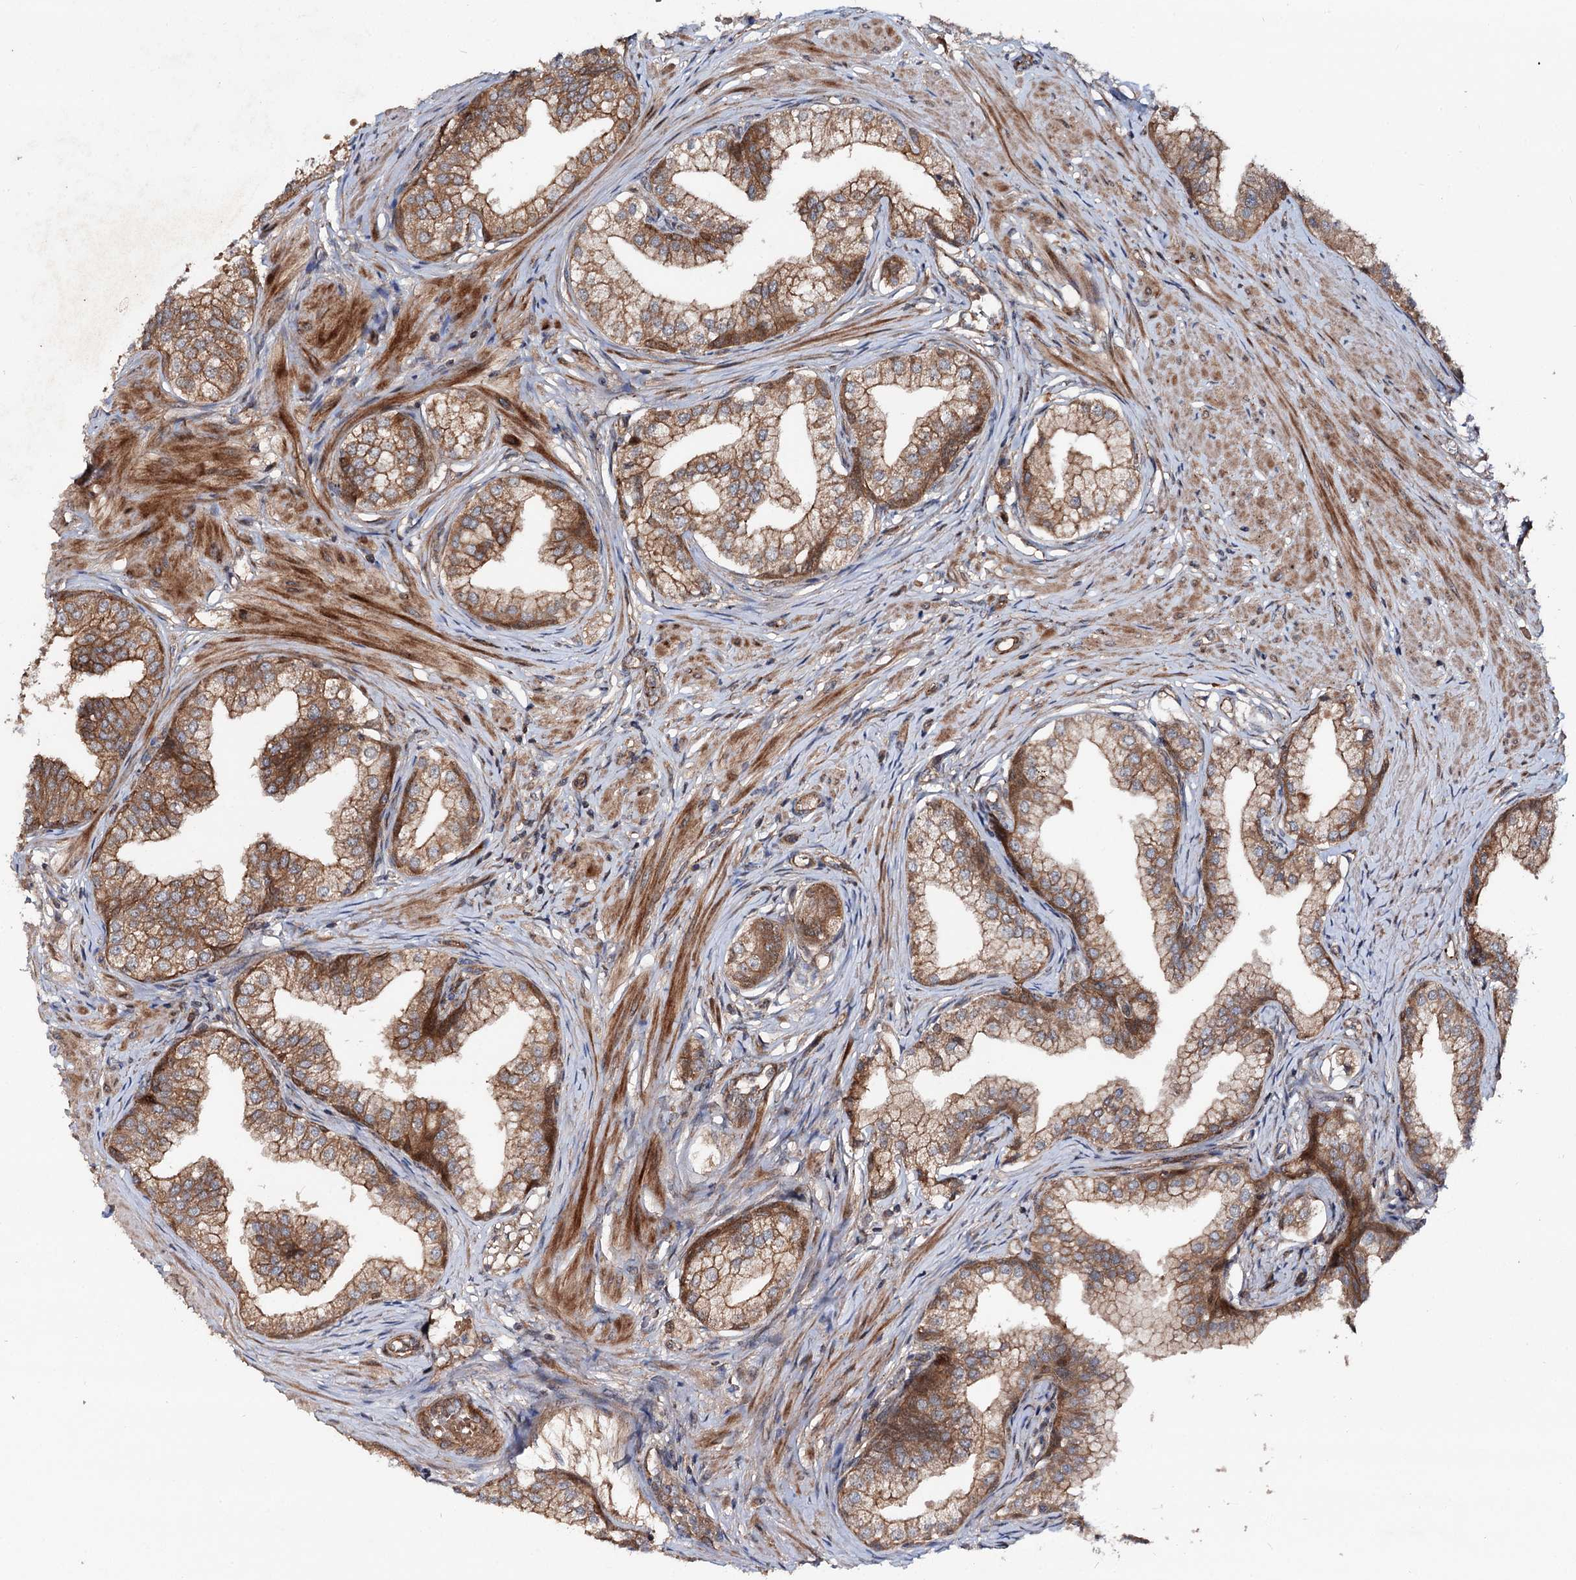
{"staining": {"intensity": "moderate", "quantity": ">75%", "location": "cytoplasmic/membranous"}, "tissue": "prostate", "cell_type": "Glandular cells", "image_type": "normal", "snomed": [{"axis": "morphology", "description": "Normal tissue, NOS"}, {"axis": "topography", "description": "Prostate"}], "caption": "Immunohistochemistry photomicrograph of benign human prostate stained for a protein (brown), which reveals medium levels of moderate cytoplasmic/membranous expression in approximately >75% of glandular cells.", "gene": "ADGRG4", "patient": {"sex": "male", "age": 60}}